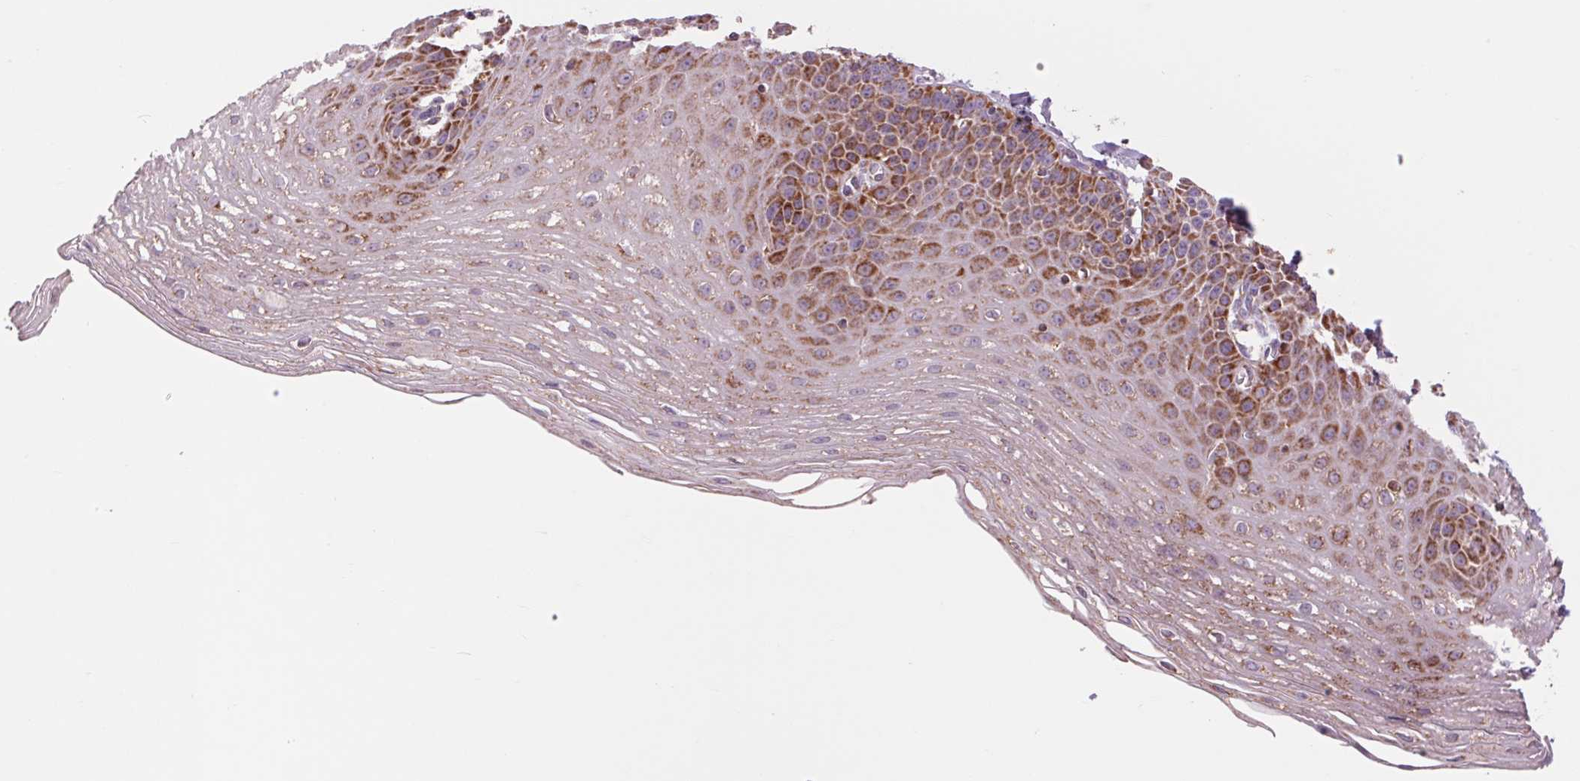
{"staining": {"intensity": "strong", "quantity": "25%-75%", "location": "cytoplasmic/membranous"}, "tissue": "esophagus", "cell_type": "Squamous epithelial cells", "image_type": "normal", "snomed": [{"axis": "morphology", "description": "Normal tissue, NOS"}, {"axis": "topography", "description": "Esophagus"}], "caption": "Human esophagus stained with a brown dye displays strong cytoplasmic/membranous positive positivity in about 25%-75% of squamous epithelial cells.", "gene": "COX6A1", "patient": {"sex": "female", "age": 81}}